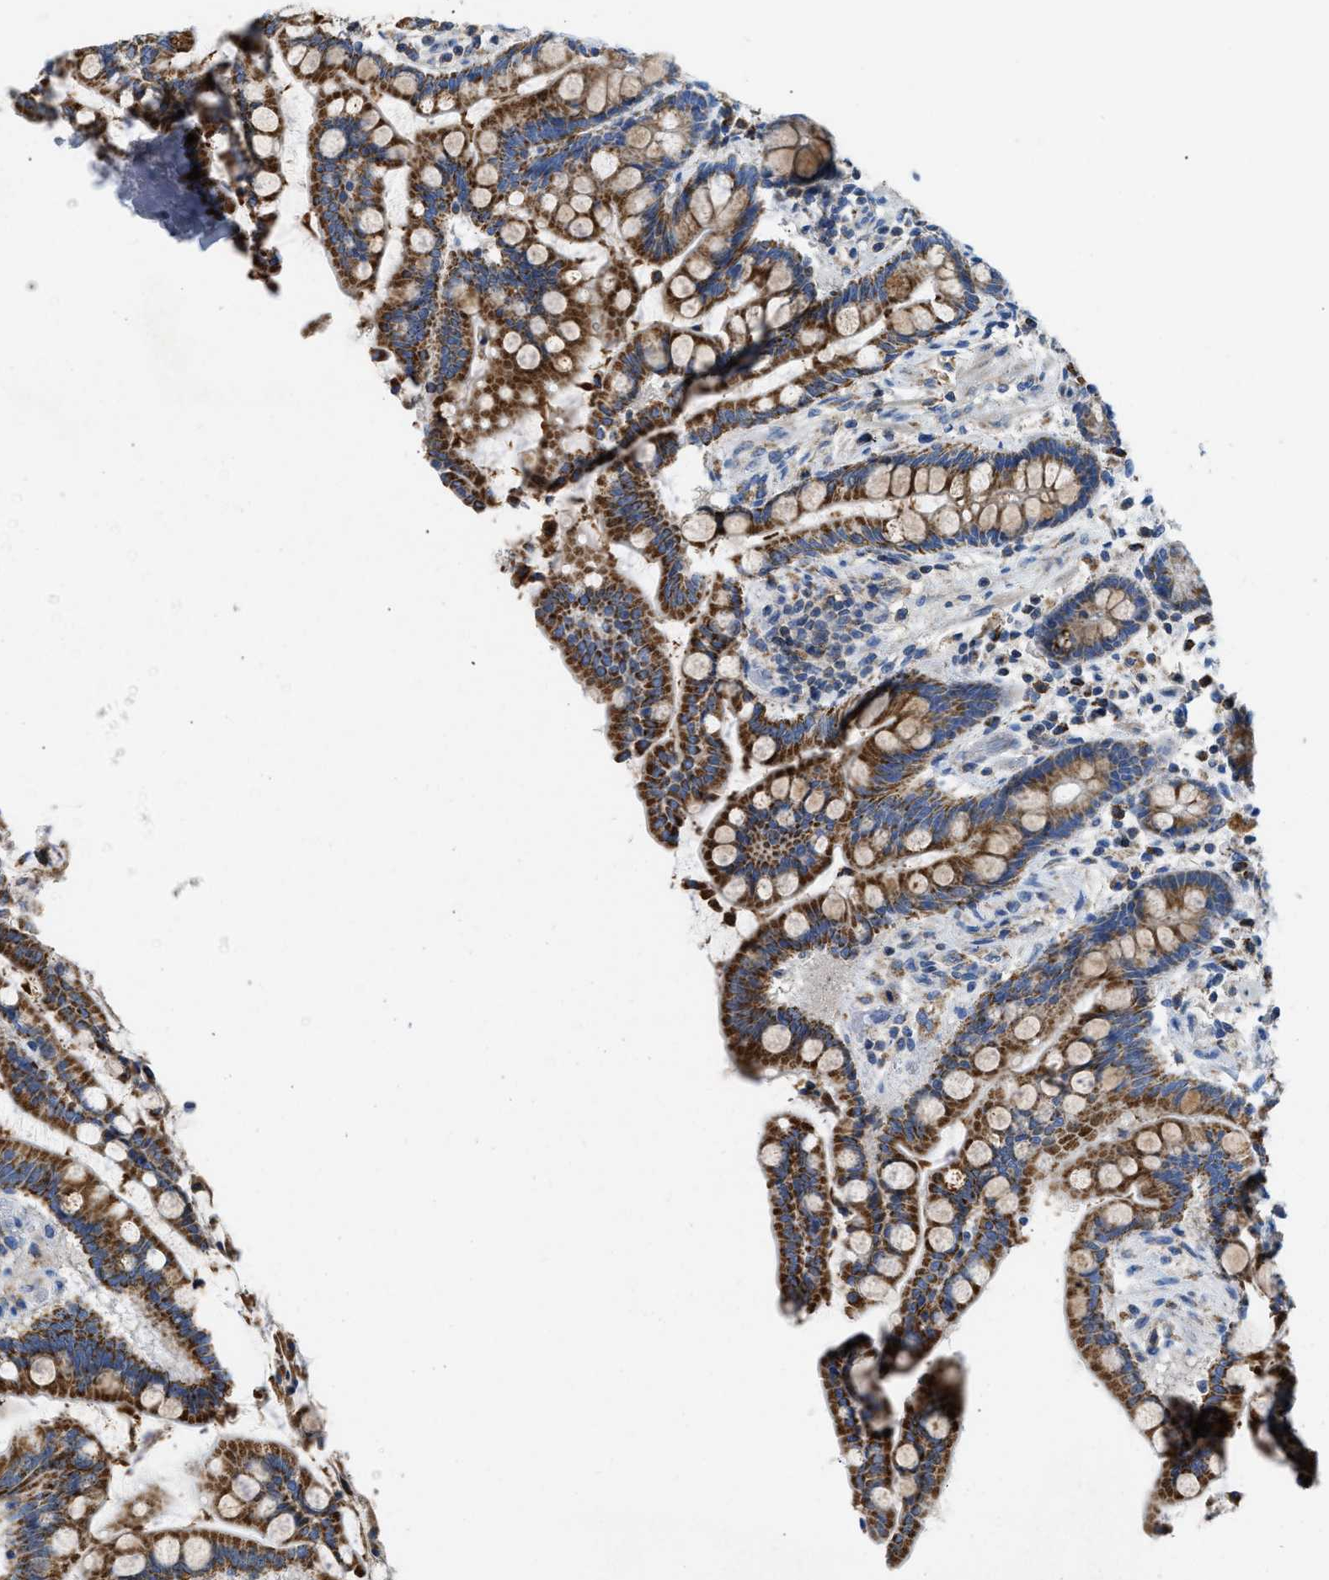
{"staining": {"intensity": "negative", "quantity": "none", "location": "none"}, "tissue": "colon", "cell_type": "Endothelial cells", "image_type": "normal", "snomed": [{"axis": "morphology", "description": "Normal tissue, NOS"}, {"axis": "topography", "description": "Colon"}], "caption": "Immunohistochemistry (IHC) micrograph of unremarkable human colon stained for a protein (brown), which demonstrates no staining in endothelial cells.", "gene": "SLC25A13", "patient": {"sex": "male", "age": 73}}